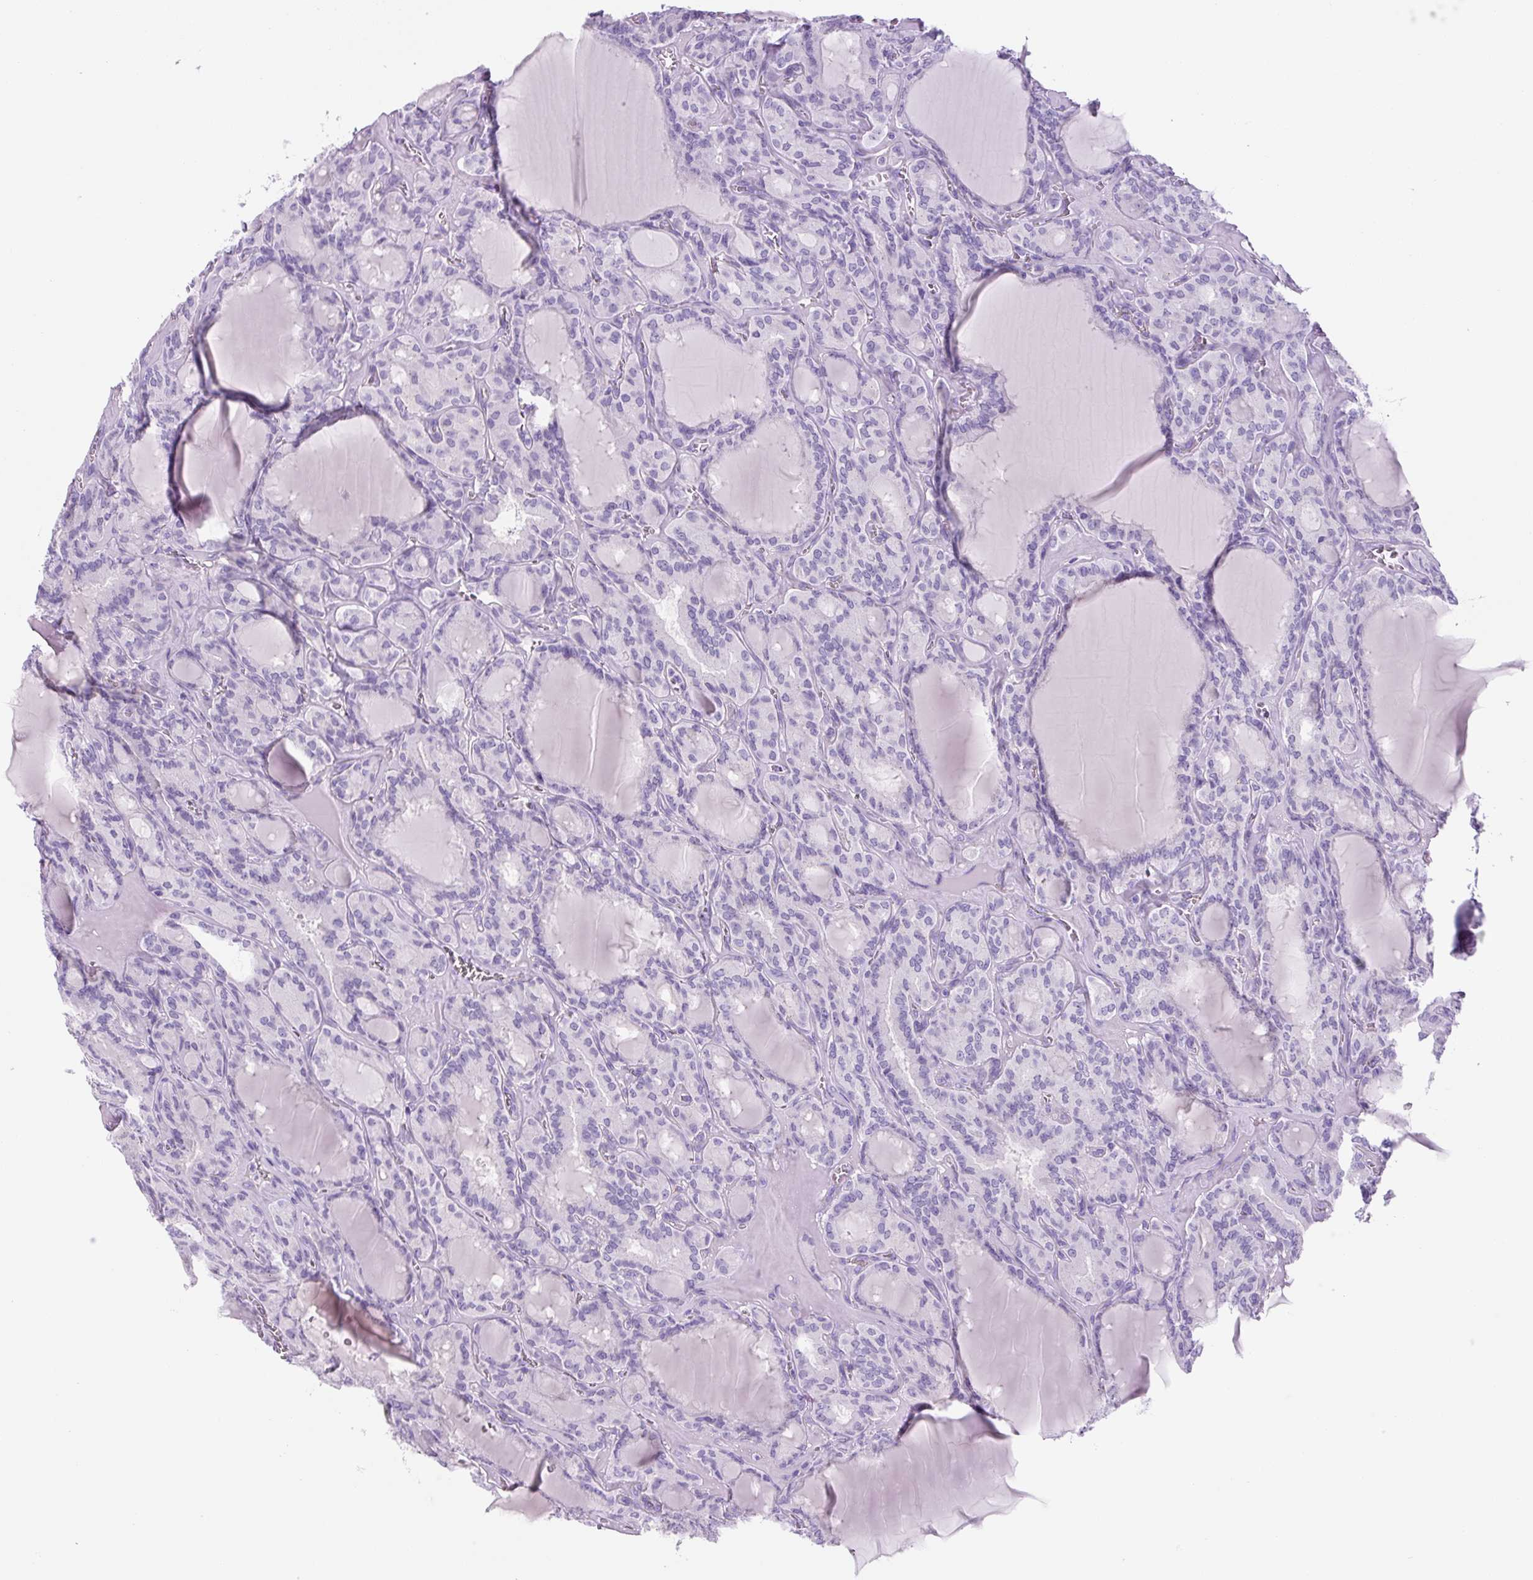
{"staining": {"intensity": "negative", "quantity": "none", "location": "none"}, "tissue": "thyroid cancer", "cell_type": "Tumor cells", "image_type": "cancer", "snomed": [{"axis": "morphology", "description": "Papillary adenocarcinoma, NOS"}, {"axis": "topography", "description": "Thyroid gland"}], "caption": "Protein analysis of thyroid papillary adenocarcinoma exhibits no significant staining in tumor cells. The staining was performed using DAB to visualize the protein expression in brown, while the nuclei were stained in blue with hematoxylin (Magnification: 20x).", "gene": "RSPO4", "patient": {"sex": "male", "age": 87}}